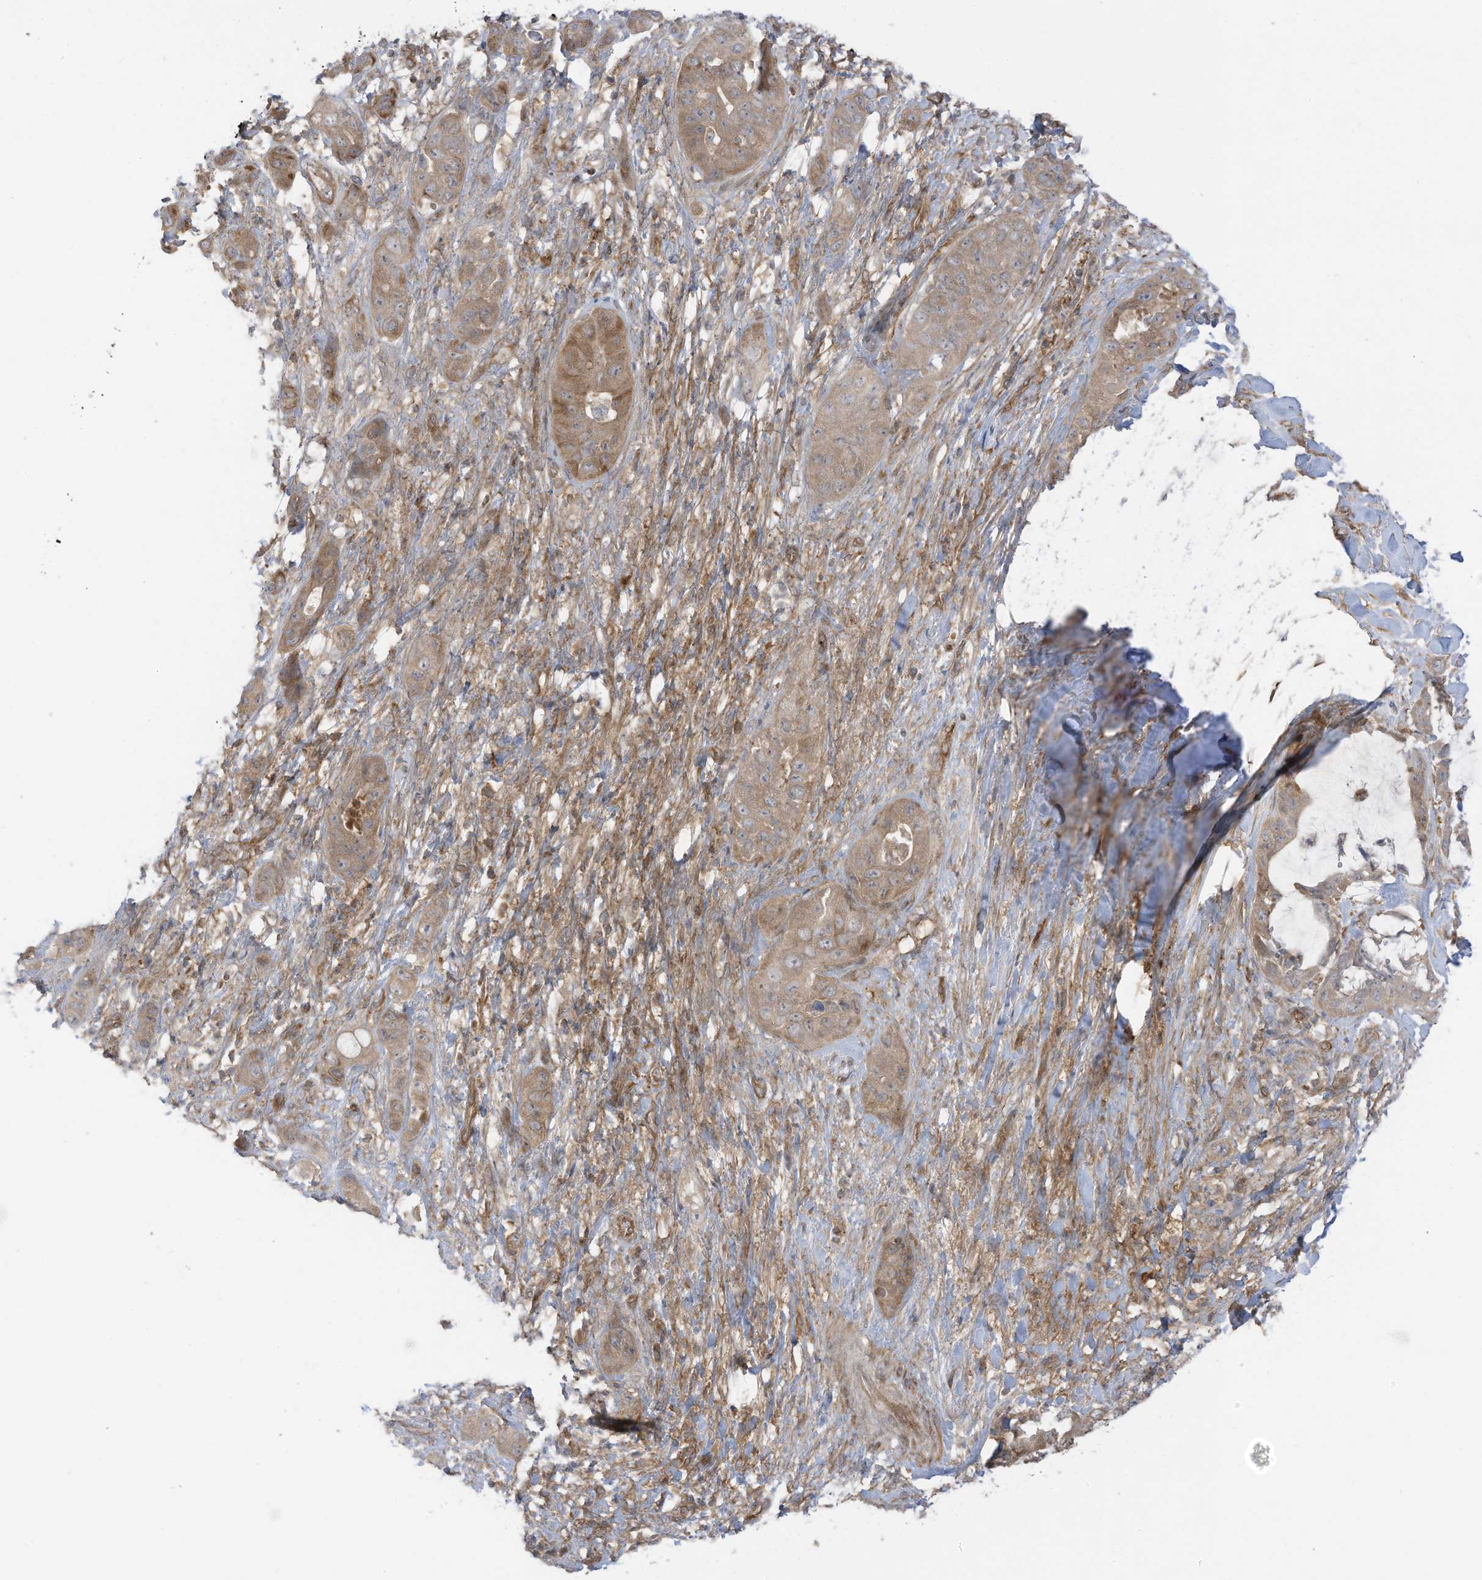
{"staining": {"intensity": "moderate", "quantity": ">75%", "location": "cytoplasmic/membranous"}, "tissue": "liver cancer", "cell_type": "Tumor cells", "image_type": "cancer", "snomed": [{"axis": "morphology", "description": "Cholangiocarcinoma"}, {"axis": "topography", "description": "Liver"}], "caption": "This photomicrograph demonstrates liver cancer stained with immunohistochemistry (IHC) to label a protein in brown. The cytoplasmic/membranous of tumor cells show moderate positivity for the protein. Nuclei are counter-stained blue.", "gene": "REPS1", "patient": {"sex": "female", "age": 52}}